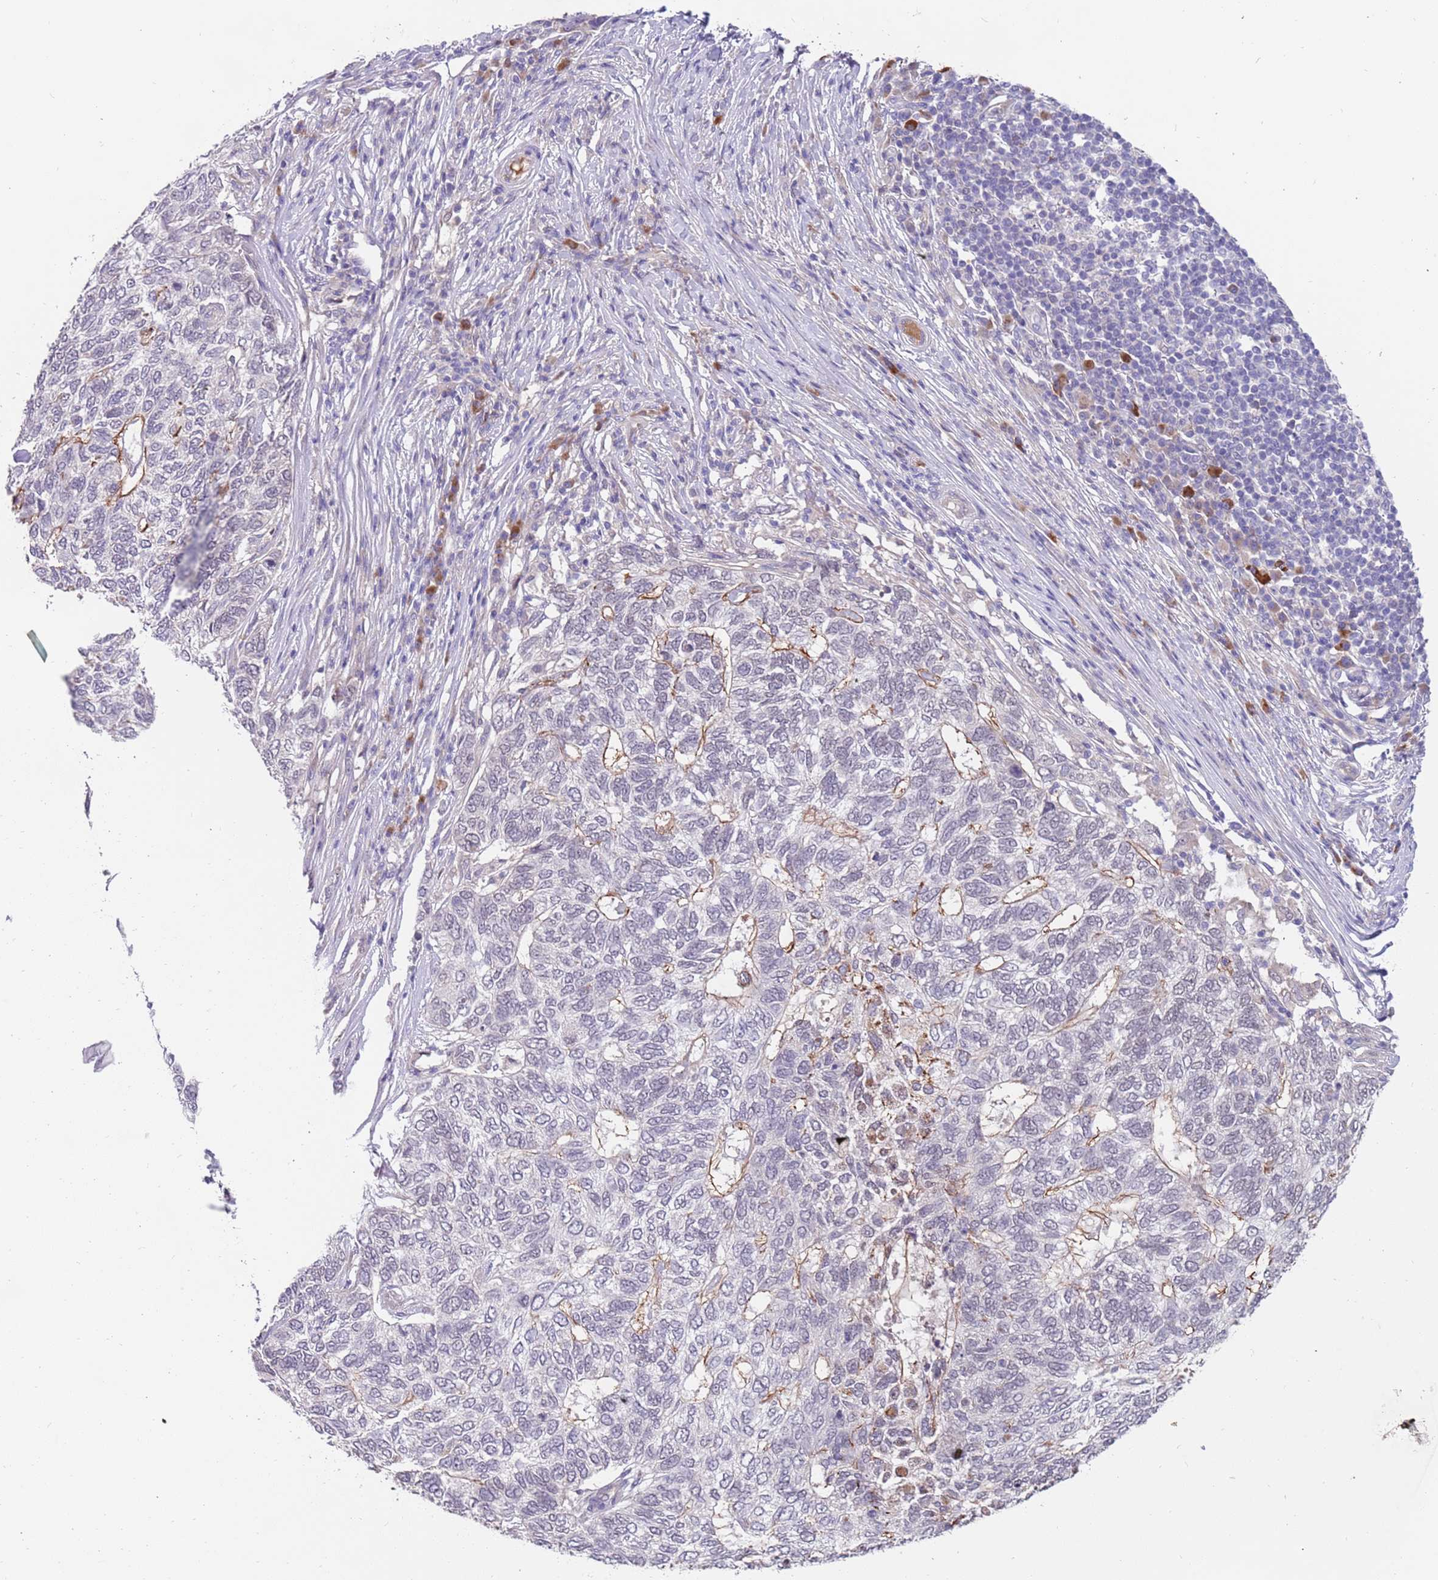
{"staining": {"intensity": "negative", "quantity": "none", "location": "none"}, "tissue": "skin cancer", "cell_type": "Tumor cells", "image_type": "cancer", "snomed": [{"axis": "morphology", "description": "Basal cell carcinoma"}, {"axis": "topography", "description": "Skin"}], "caption": "An IHC image of skin basal cell carcinoma is shown. There is no staining in tumor cells of skin basal cell carcinoma. The staining was performed using DAB to visualize the protein expression in brown, while the nuclei were stained in blue with hematoxylin (Magnification: 20x).", "gene": "ZNF746", "patient": {"sex": "female", "age": 65}}